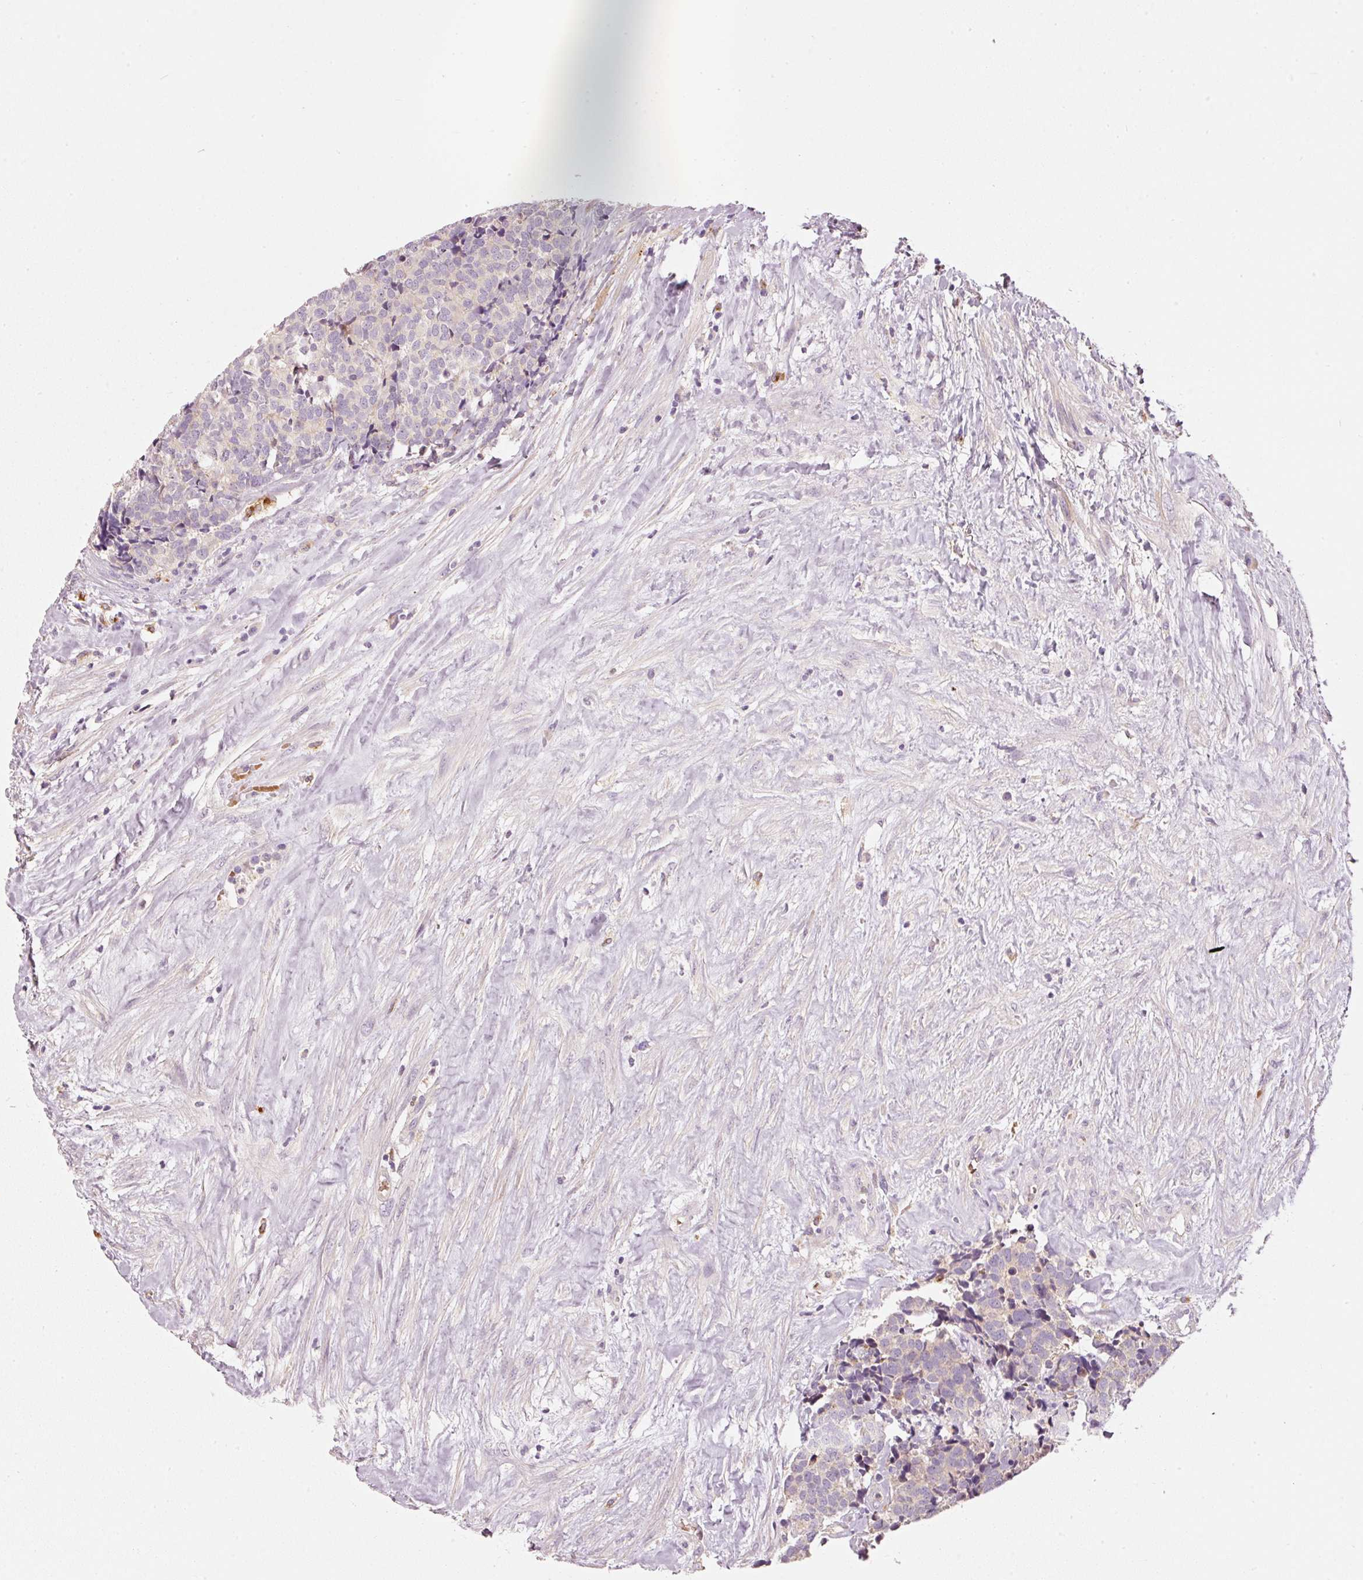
{"staining": {"intensity": "negative", "quantity": "none", "location": "none"}, "tissue": "carcinoid", "cell_type": "Tumor cells", "image_type": "cancer", "snomed": [{"axis": "morphology", "description": "Carcinoid, malignant, NOS"}, {"axis": "topography", "description": "Skin"}], "caption": "Human carcinoid stained for a protein using immunohistochemistry (IHC) exhibits no positivity in tumor cells.", "gene": "KLHL21", "patient": {"sex": "female", "age": 79}}